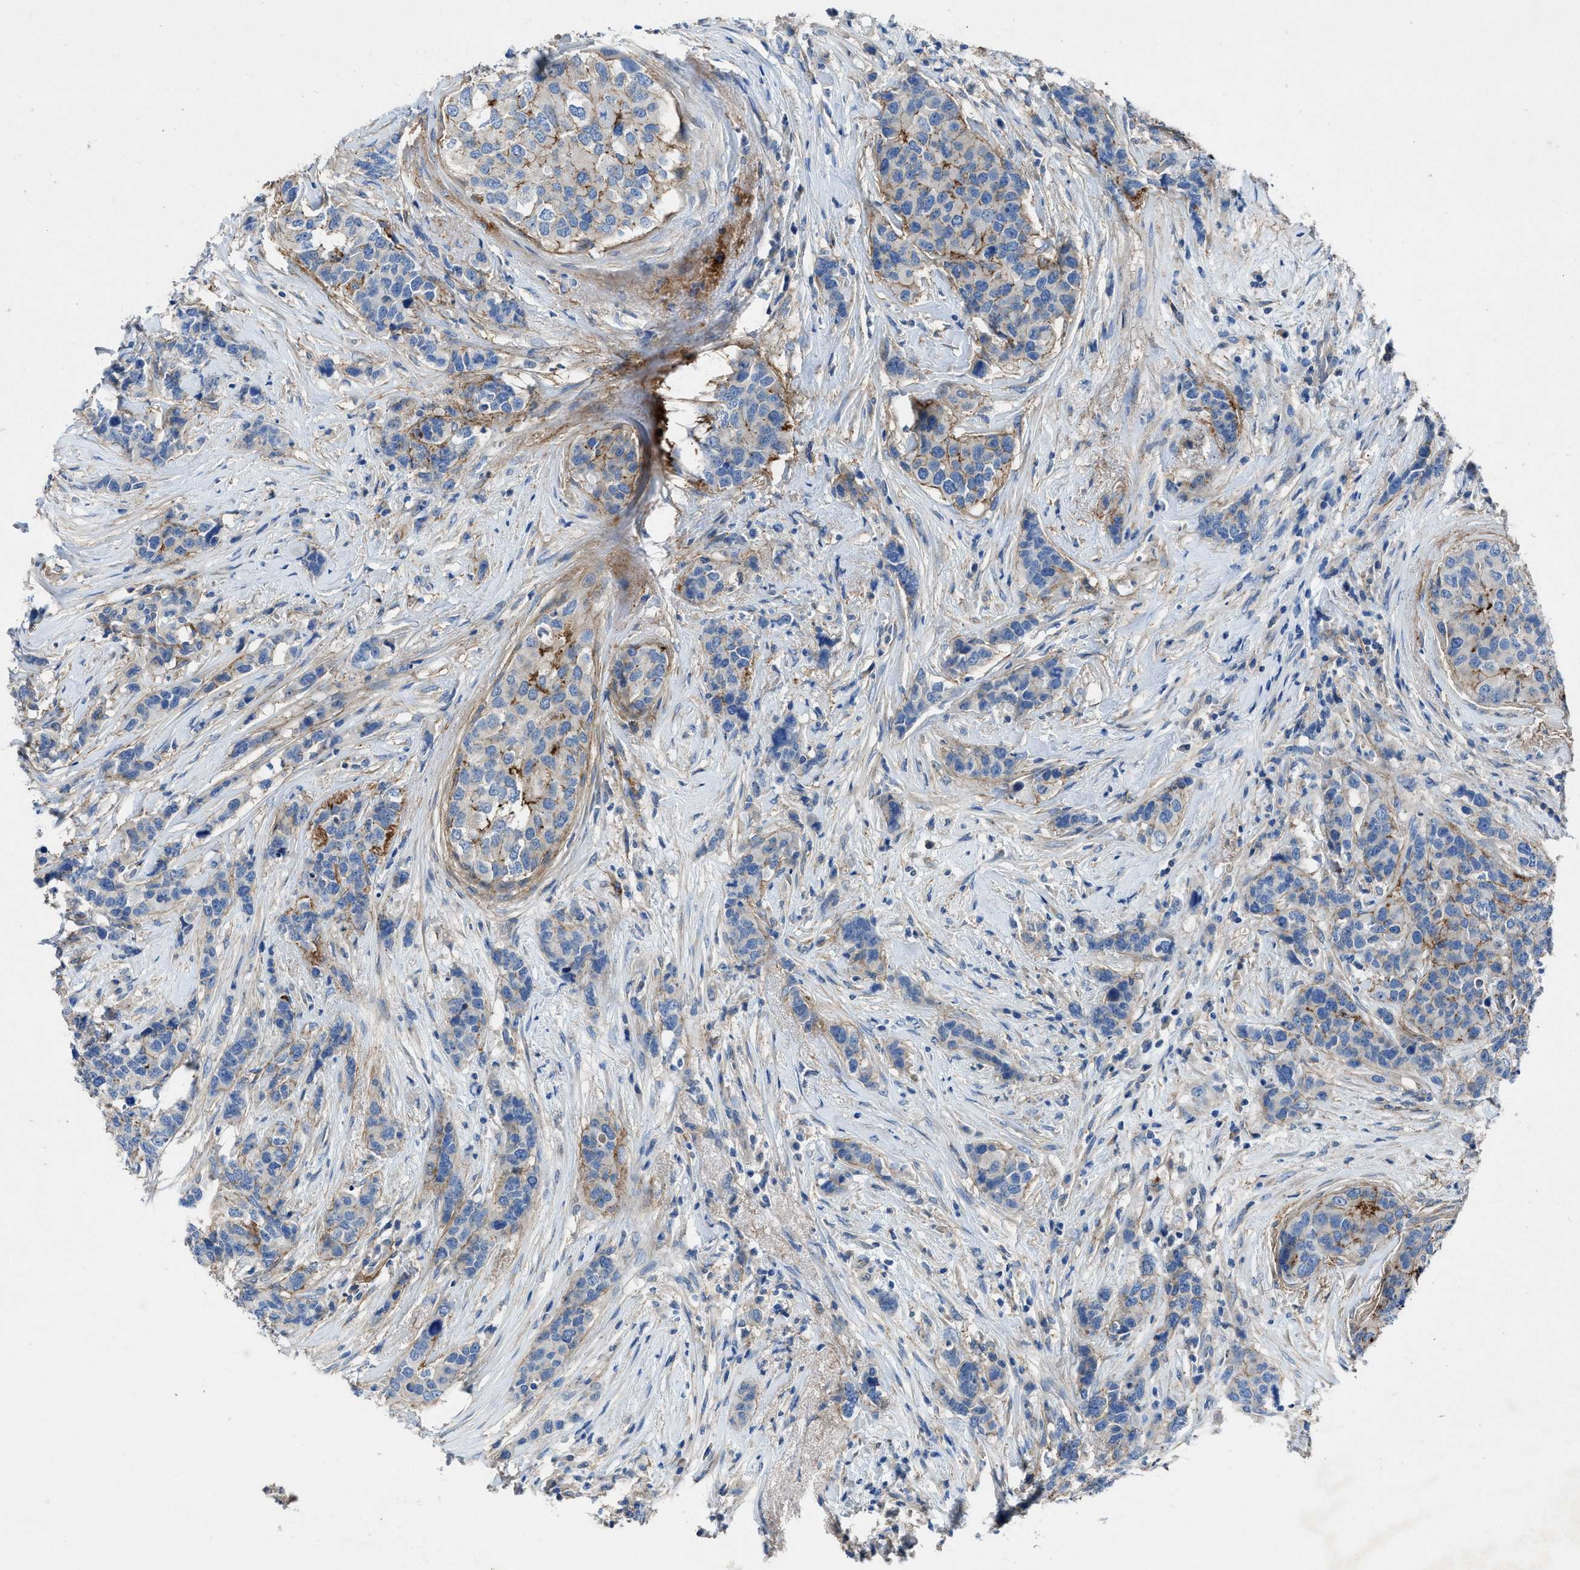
{"staining": {"intensity": "weak", "quantity": "<25%", "location": "cytoplasmic/membranous"}, "tissue": "breast cancer", "cell_type": "Tumor cells", "image_type": "cancer", "snomed": [{"axis": "morphology", "description": "Lobular carcinoma"}, {"axis": "topography", "description": "Breast"}], "caption": "This is an immunohistochemistry histopathology image of breast lobular carcinoma. There is no staining in tumor cells.", "gene": "PTGFRN", "patient": {"sex": "female", "age": 59}}